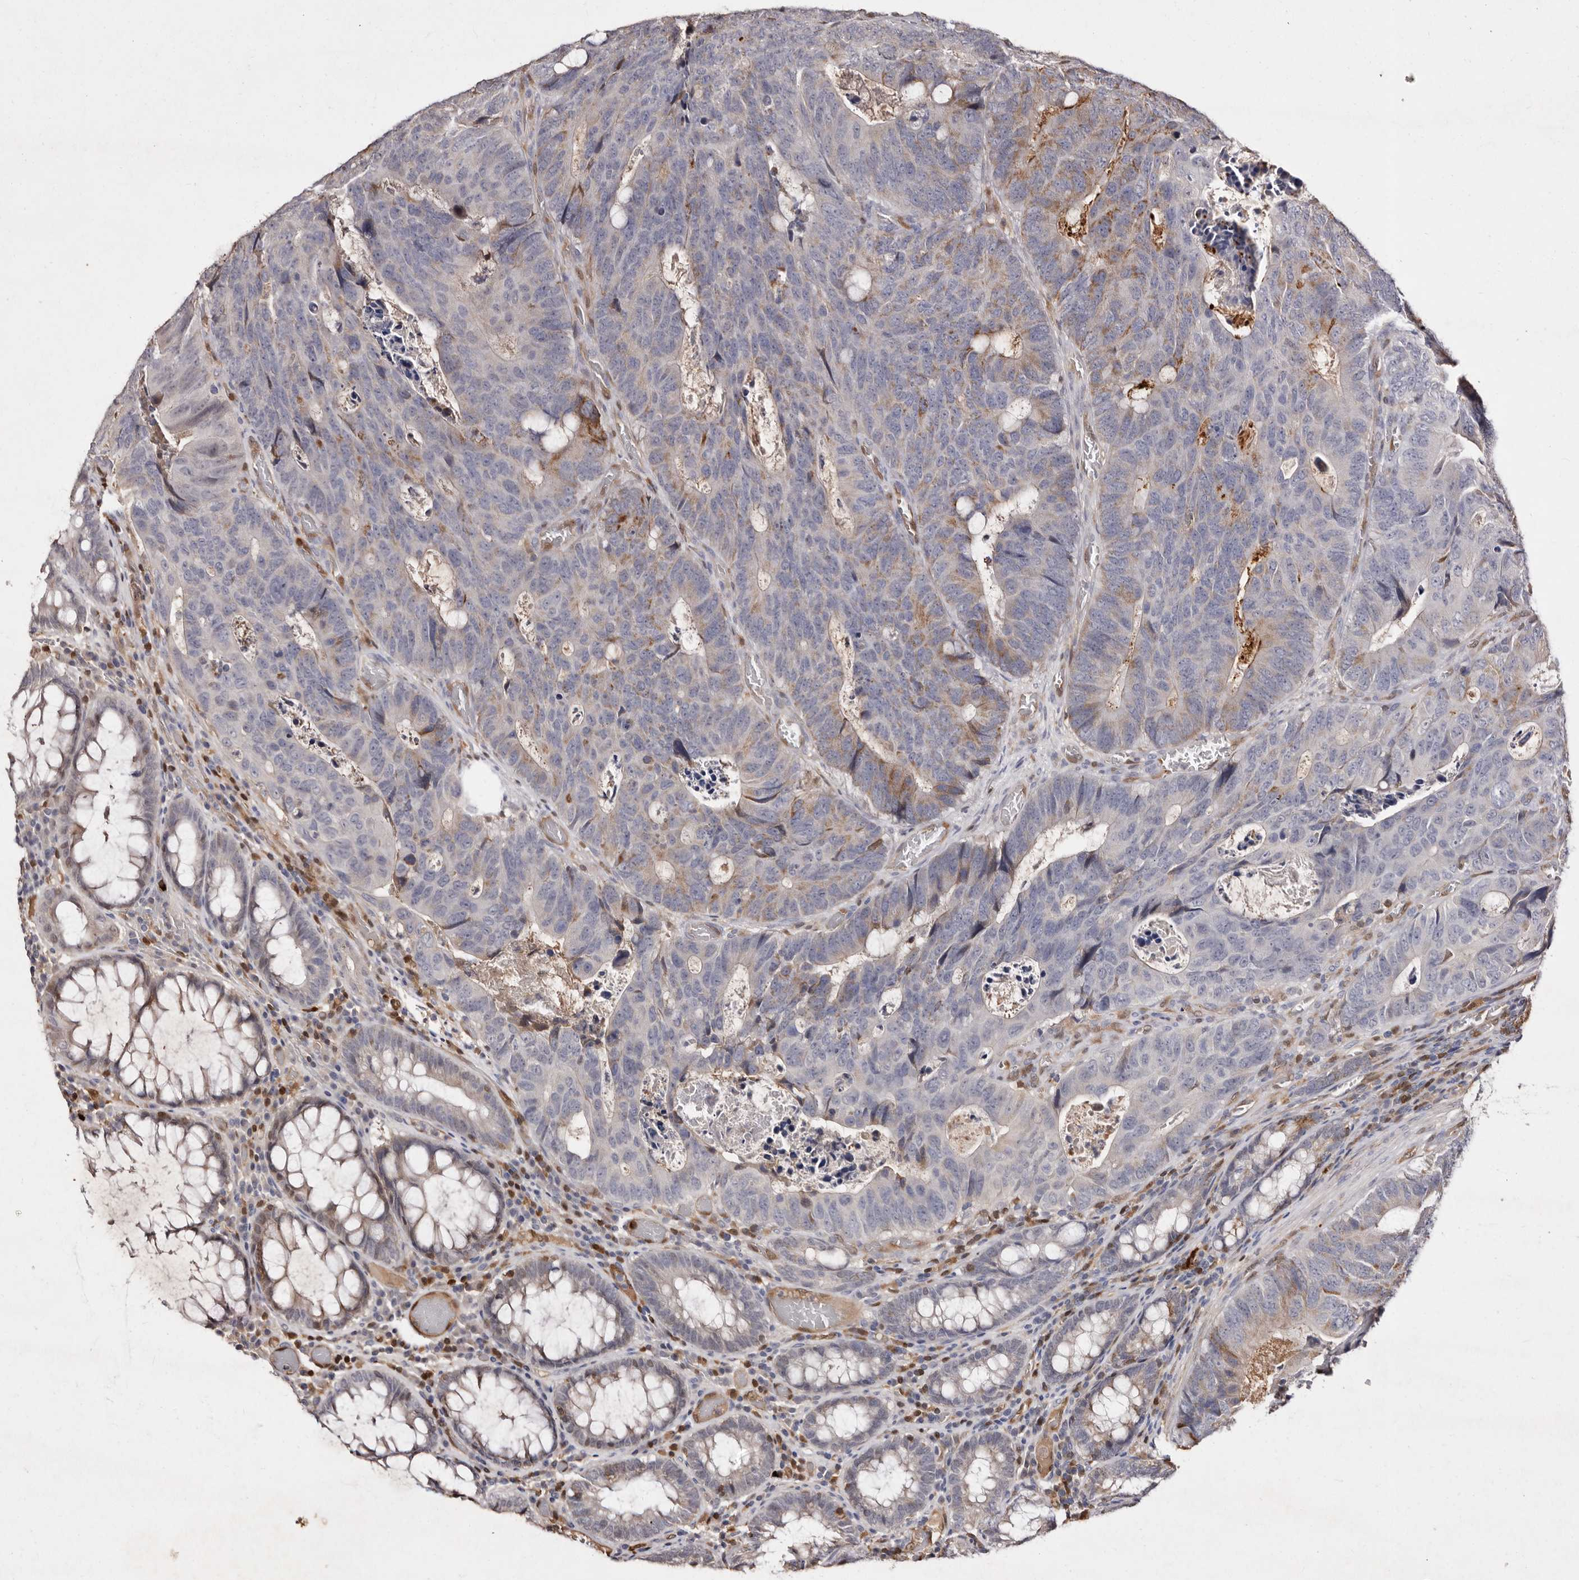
{"staining": {"intensity": "moderate", "quantity": "<25%", "location": "cytoplasmic/membranous"}, "tissue": "colorectal cancer", "cell_type": "Tumor cells", "image_type": "cancer", "snomed": [{"axis": "morphology", "description": "Adenocarcinoma, NOS"}, {"axis": "topography", "description": "Colon"}], "caption": "Immunohistochemical staining of colorectal cancer shows low levels of moderate cytoplasmic/membranous staining in about <25% of tumor cells. (DAB = brown stain, brightfield microscopy at high magnification).", "gene": "GIMAP4", "patient": {"sex": "male", "age": 87}}